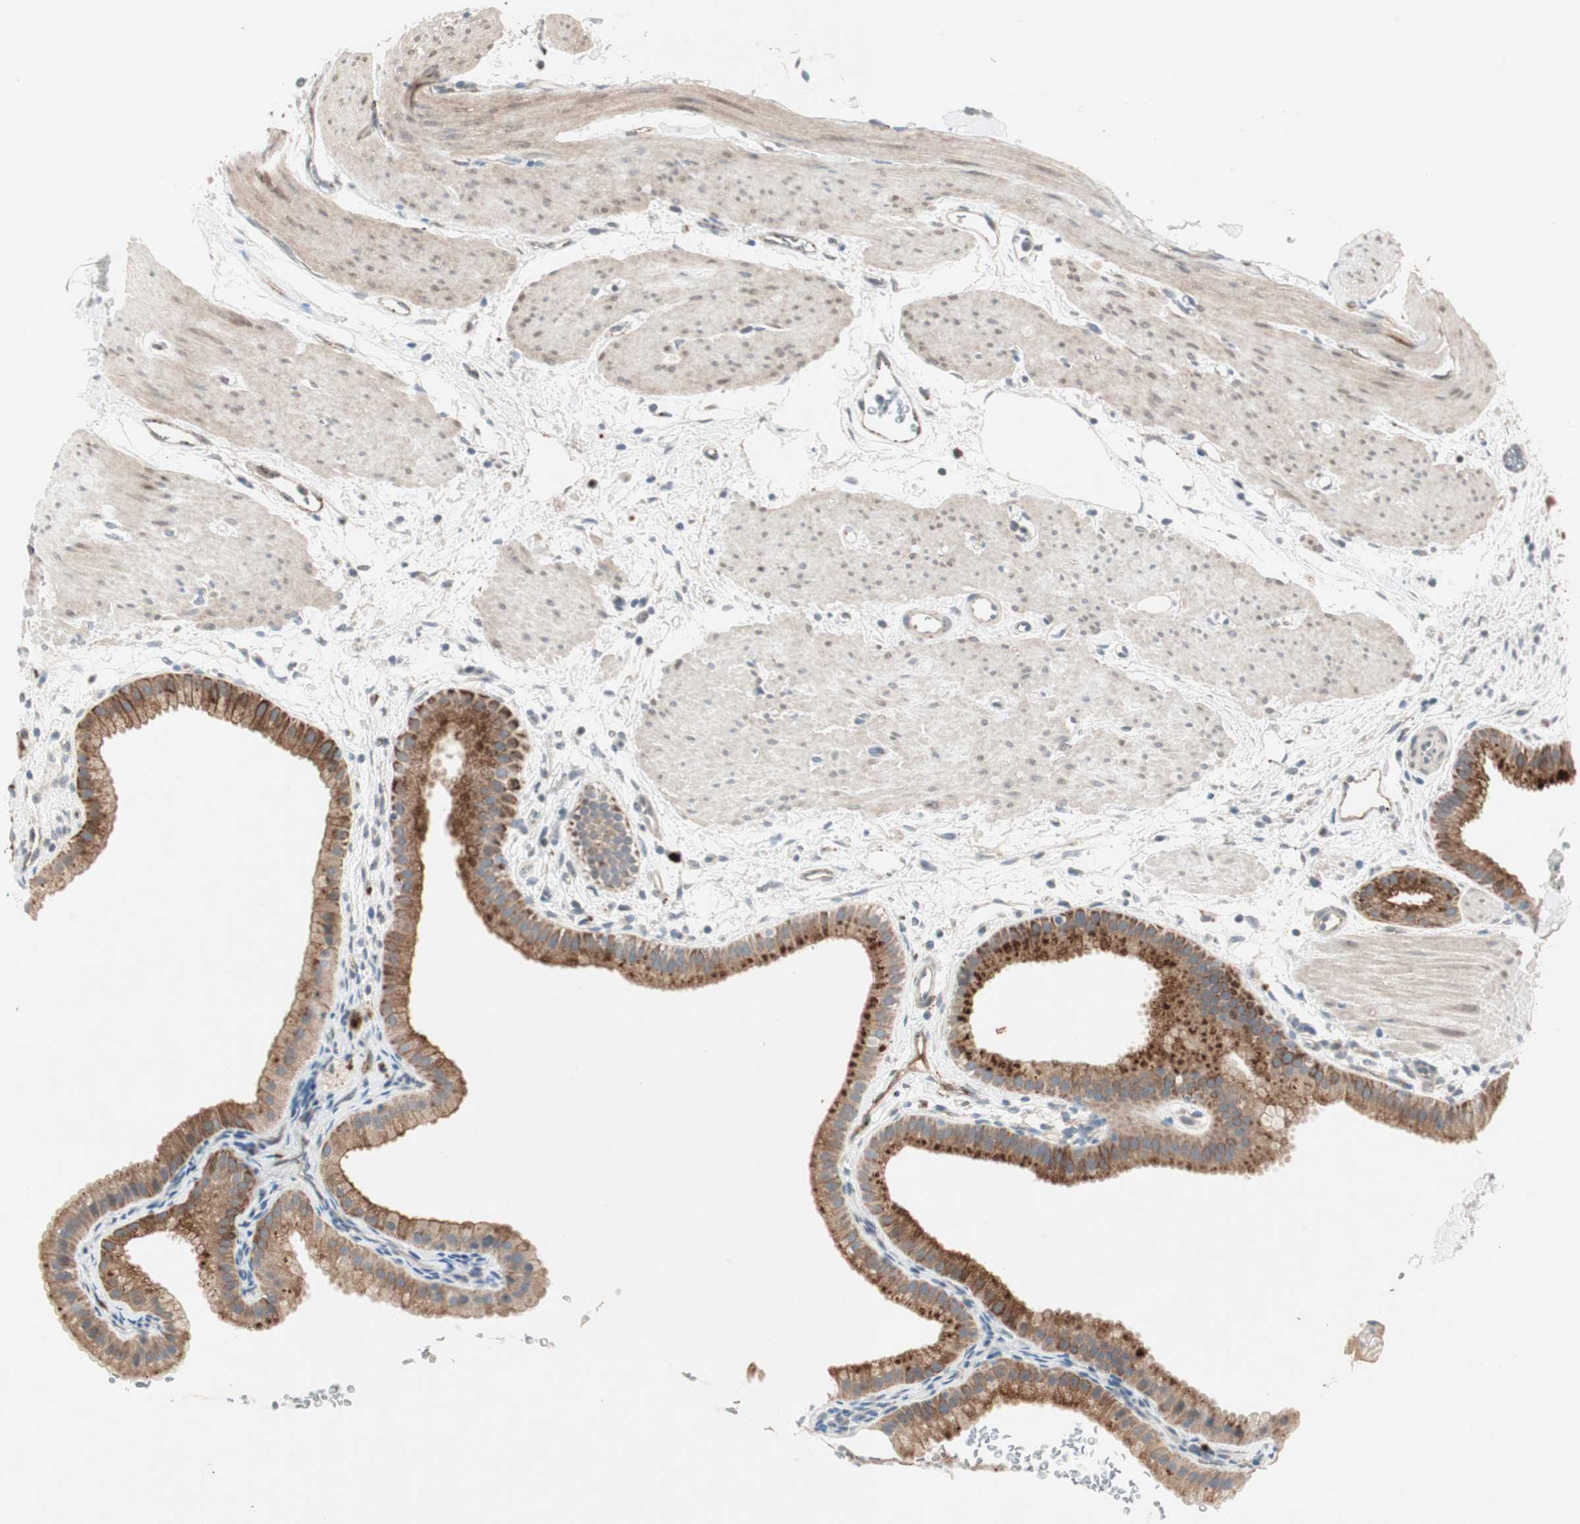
{"staining": {"intensity": "strong", "quantity": ">75%", "location": "cytoplasmic/membranous"}, "tissue": "gallbladder", "cell_type": "Glandular cells", "image_type": "normal", "snomed": [{"axis": "morphology", "description": "Normal tissue, NOS"}, {"axis": "topography", "description": "Gallbladder"}], "caption": "Protein staining of unremarkable gallbladder shows strong cytoplasmic/membranous expression in about >75% of glandular cells.", "gene": "FGFR4", "patient": {"sex": "female", "age": 64}}